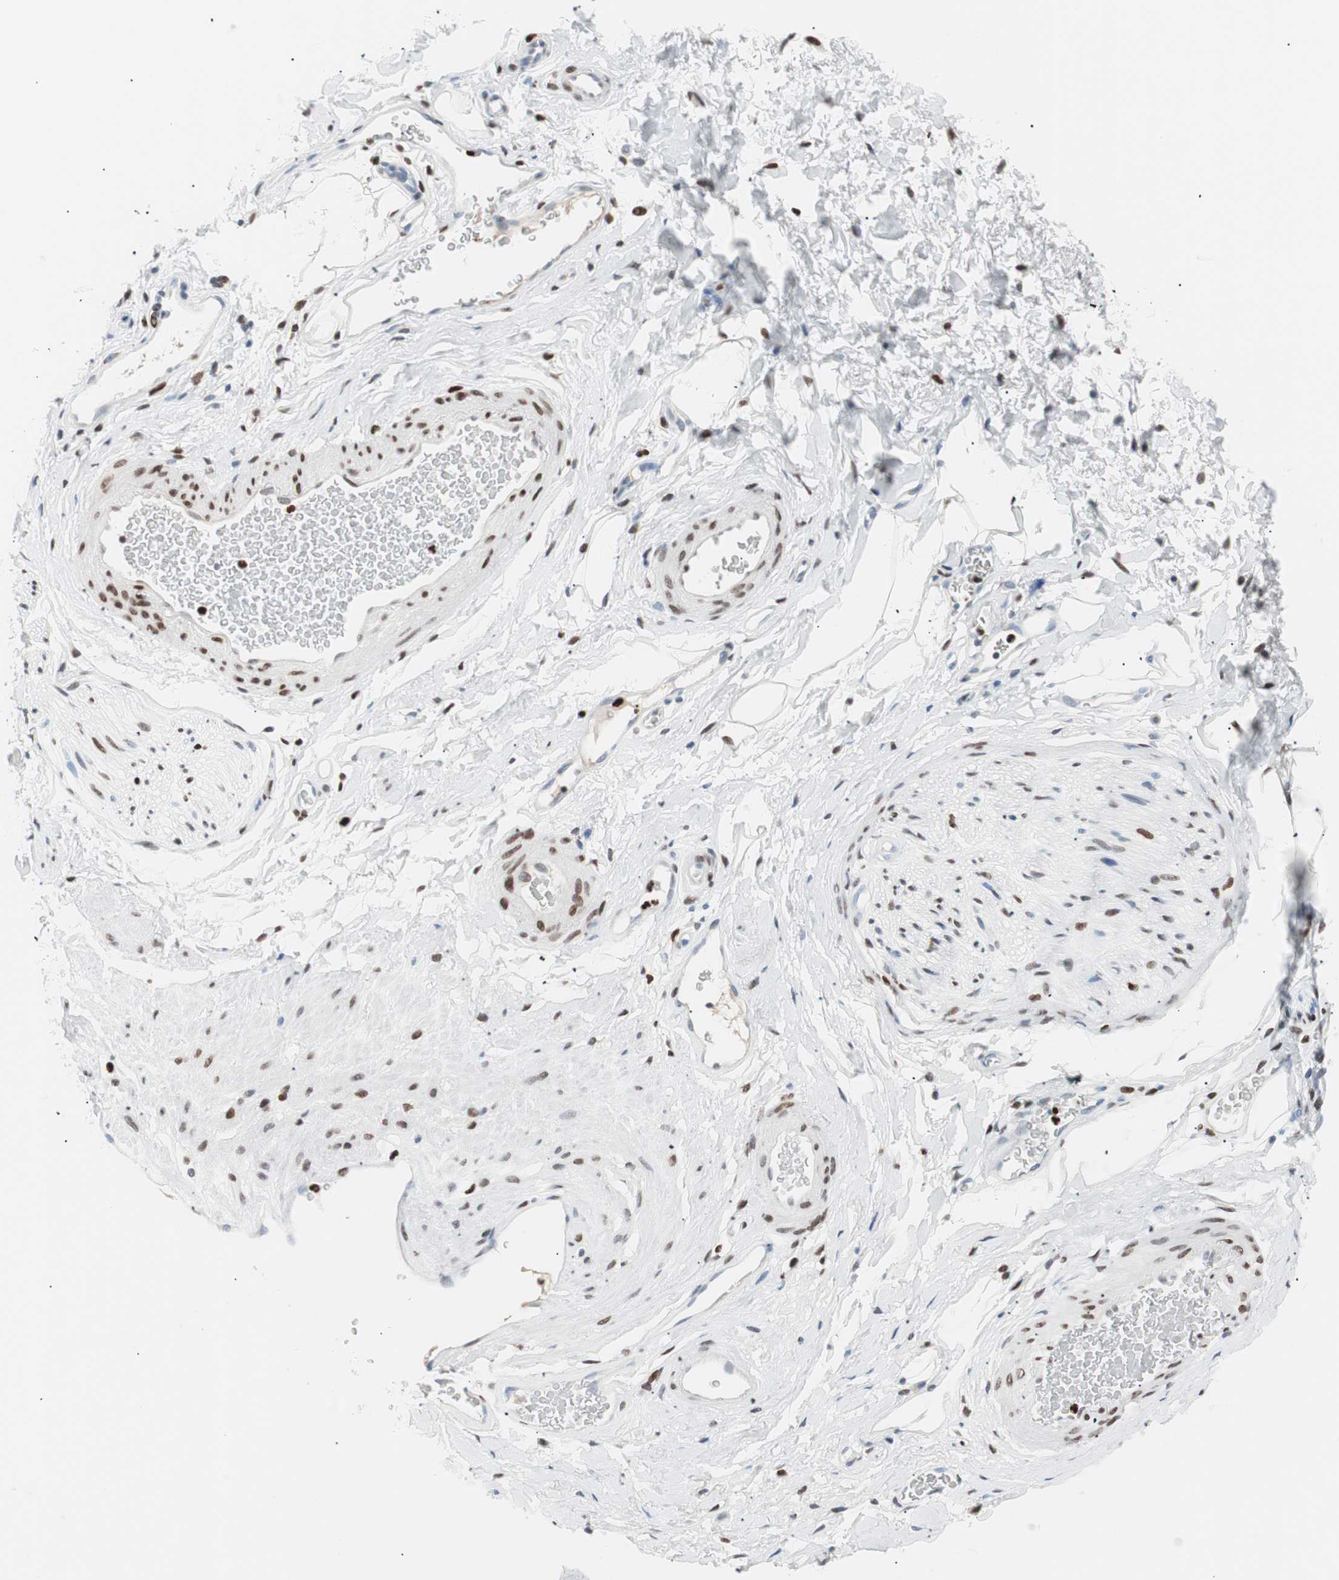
{"staining": {"intensity": "strong", "quantity": ">75%", "location": "nuclear"}, "tissue": "adipose tissue", "cell_type": "Adipocytes", "image_type": "normal", "snomed": [{"axis": "morphology", "description": "Normal tissue, NOS"}, {"axis": "topography", "description": "Soft tissue"}, {"axis": "topography", "description": "Peripheral nerve tissue"}], "caption": "Strong nuclear positivity is identified in approximately >75% of adipocytes in benign adipose tissue. Immunohistochemistry (ihc) stains the protein of interest in brown and the nuclei are stained blue.", "gene": "CEBPB", "patient": {"sex": "female", "age": 71}}